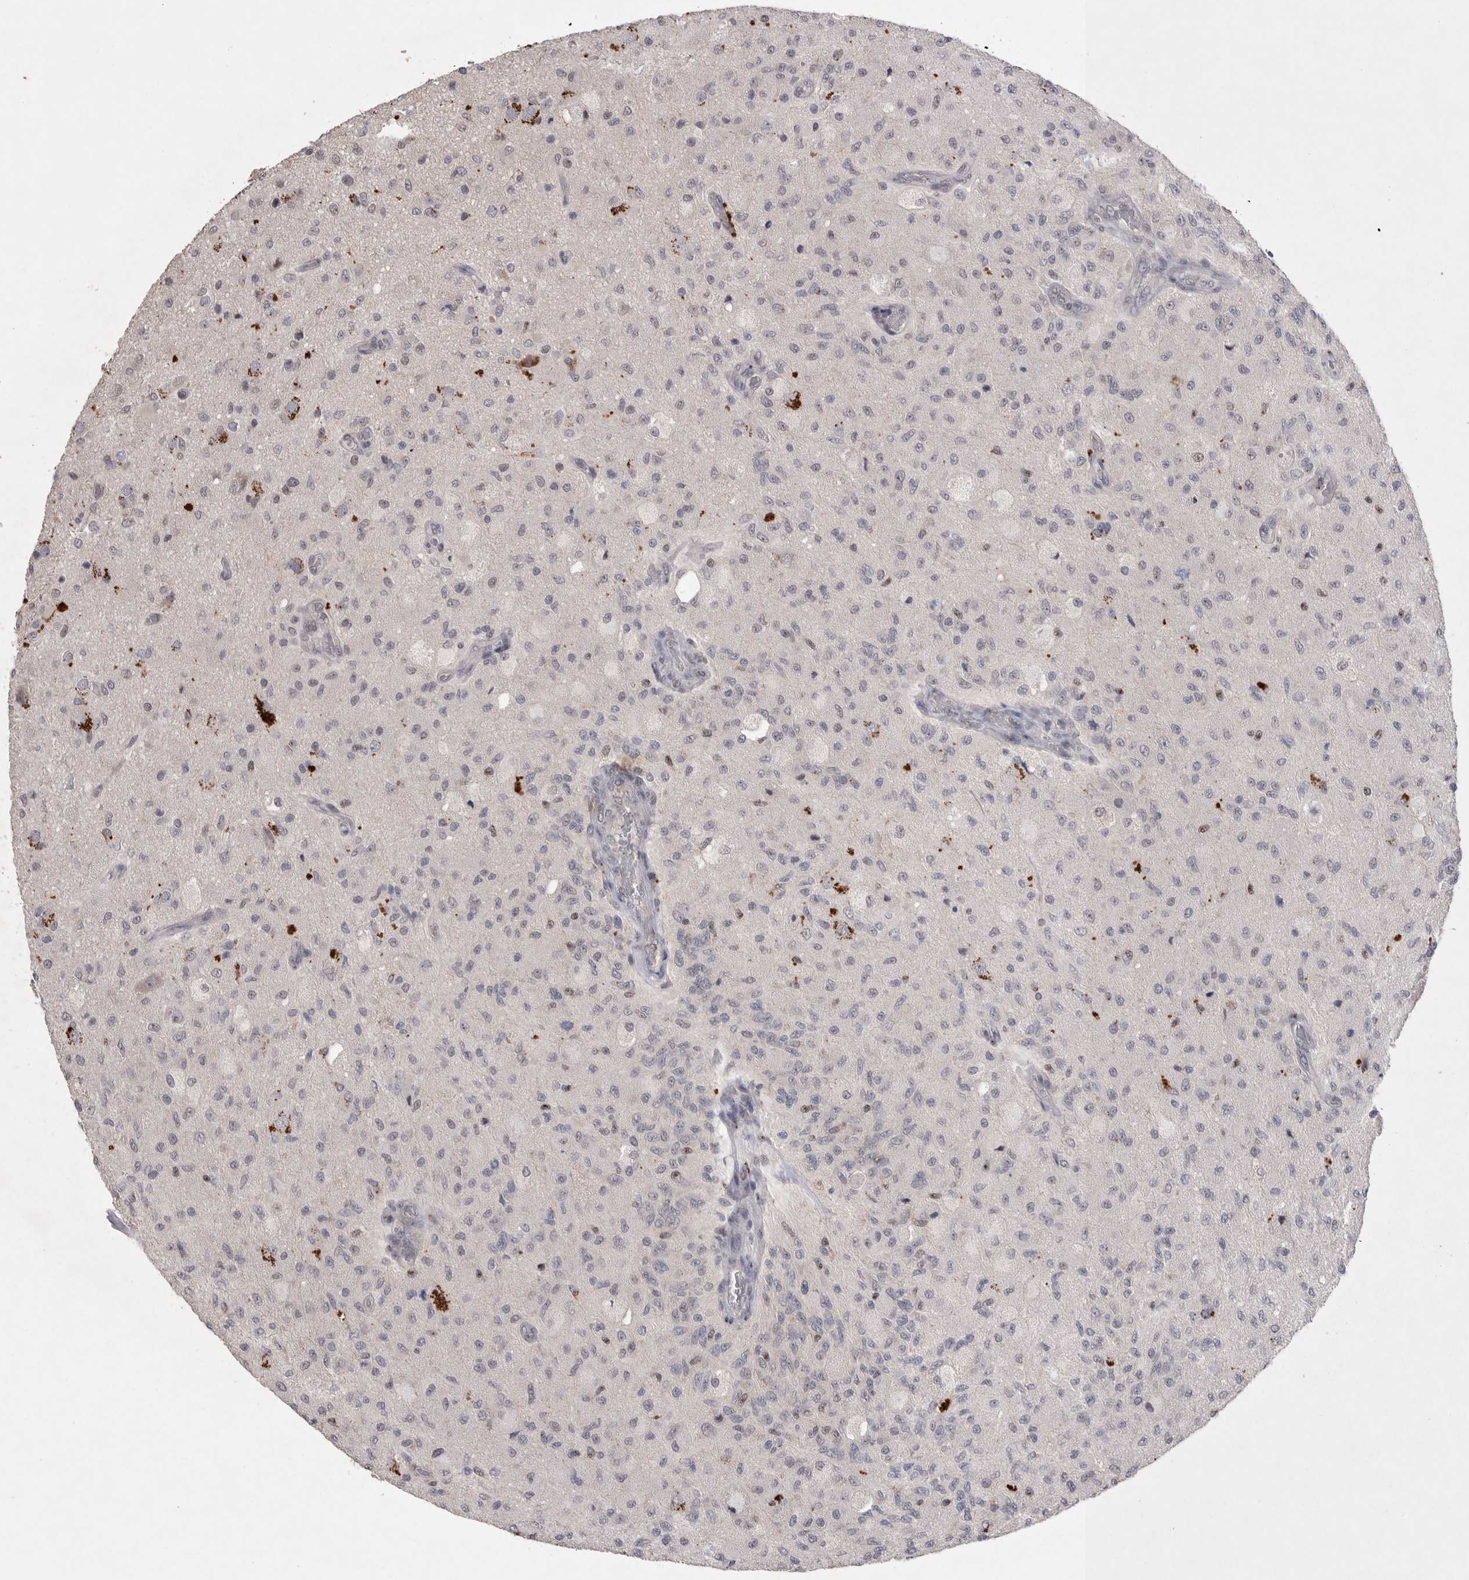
{"staining": {"intensity": "negative", "quantity": "none", "location": "none"}, "tissue": "glioma", "cell_type": "Tumor cells", "image_type": "cancer", "snomed": [{"axis": "morphology", "description": "Normal tissue, NOS"}, {"axis": "morphology", "description": "Glioma, malignant, High grade"}, {"axis": "topography", "description": "Cerebral cortex"}], "caption": "A high-resolution histopathology image shows immunohistochemistry (IHC) staining of glioma, which shows no significant staining in tumor cells.", "gene": "HUS1", "patient": {"sex": "male", "age": 77}}